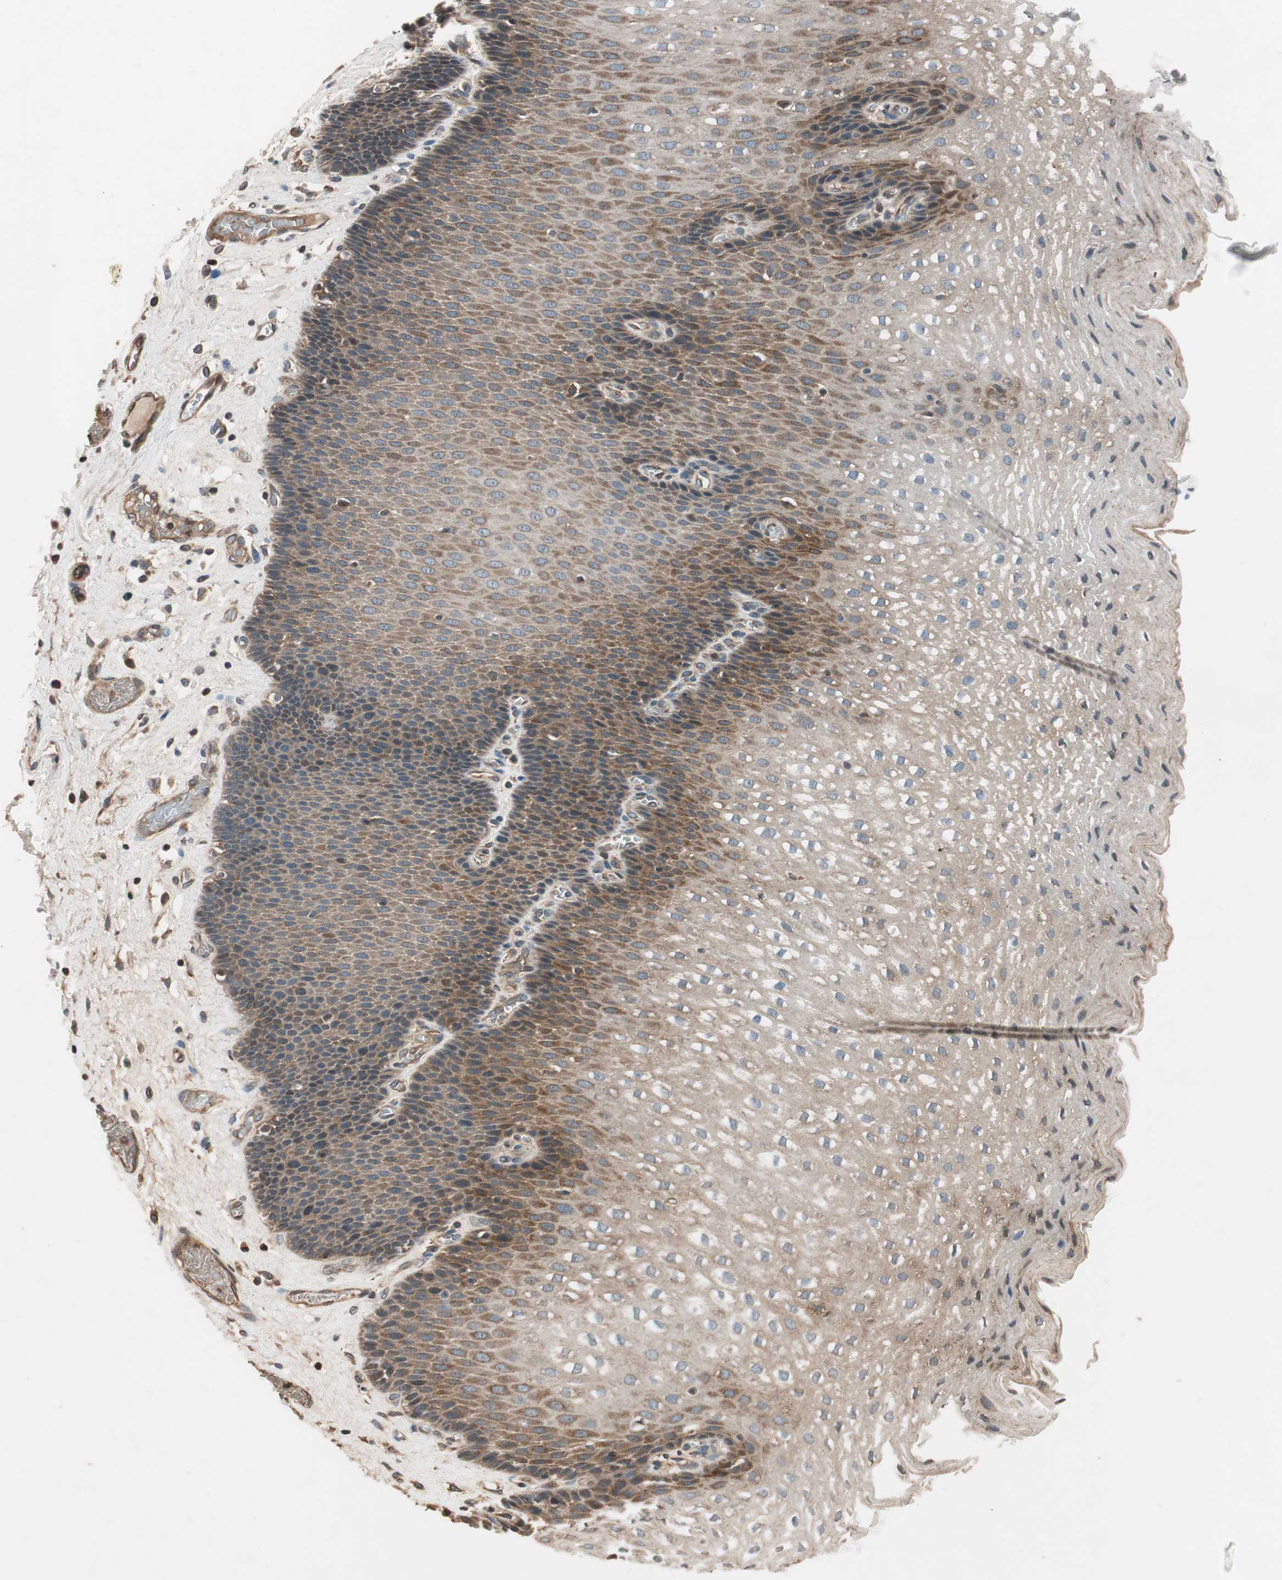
{"staining": {"intensity": "moderate", "quantity": "25%-75%", "location": "cytoplasmic/membranous"}, "tissue": "esophagus", "cell_type": "Squamous epithelial cells", "image_type": "normal", "snomed": [{"axis": "morphology", "description": "Normal tissue, NOS"}, {"axis": "topography", "description": "Esophagus"}], "caption": "Esophagus stained with DAB (3,3'-diaminobenzidine) immunohistochemistry displays medium levels of moderate cytoplasmic/membranous positivity in approximately 25%-75% of squamous epithelial cells. (Stains: DAB in brown, nuclei in blue, Microscopy: brightfield microscopy at high magnification).", "gene": "GCLM", "patient": {"sex": "male", "age": 48}}